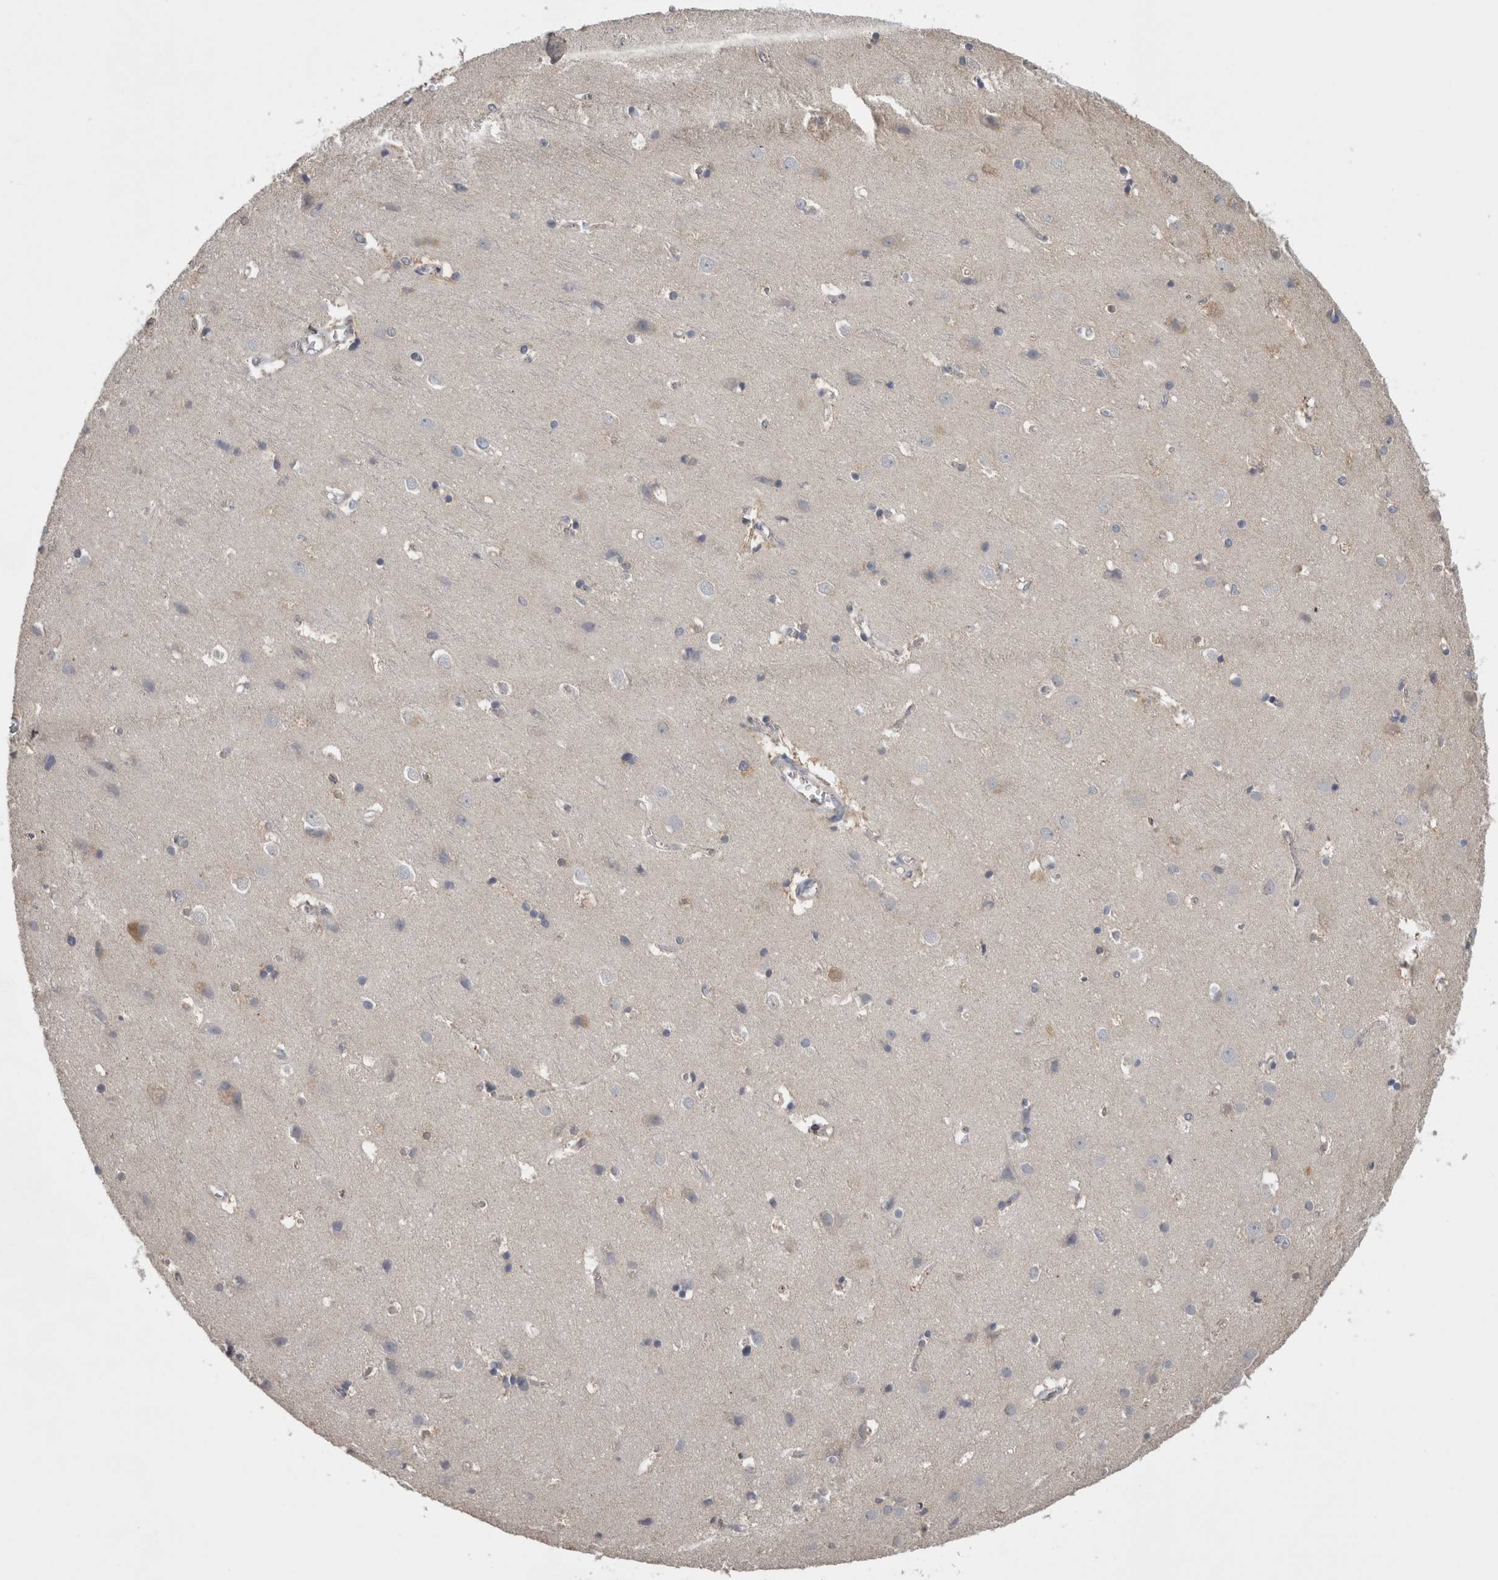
{"staining": {"intensity": "weak", "quantity": "25%-75%", "location": "cytoplasmic/membranous"}, "tissue": "cerebral cortex", "cell_type": "Endothelial cells", "image_type": "normal", "snomed": [{"axis": "morphology", "description": "Normal tissue, NOS"}, {"axis": "topography", "description": "Cerebral cortex"}], "caption": "Cerebral cortex was stained to show a protein in brown. There is low levels of weak cytoplasmic/membranous staining in approximately 25%-75% of endothelial cells. (DAB (3,3'-diaminobenzidine) IHC with brightfield microscopy, high magnification).", "gene": "TCAP", "patient": {"sex": "male", "age": 54}}